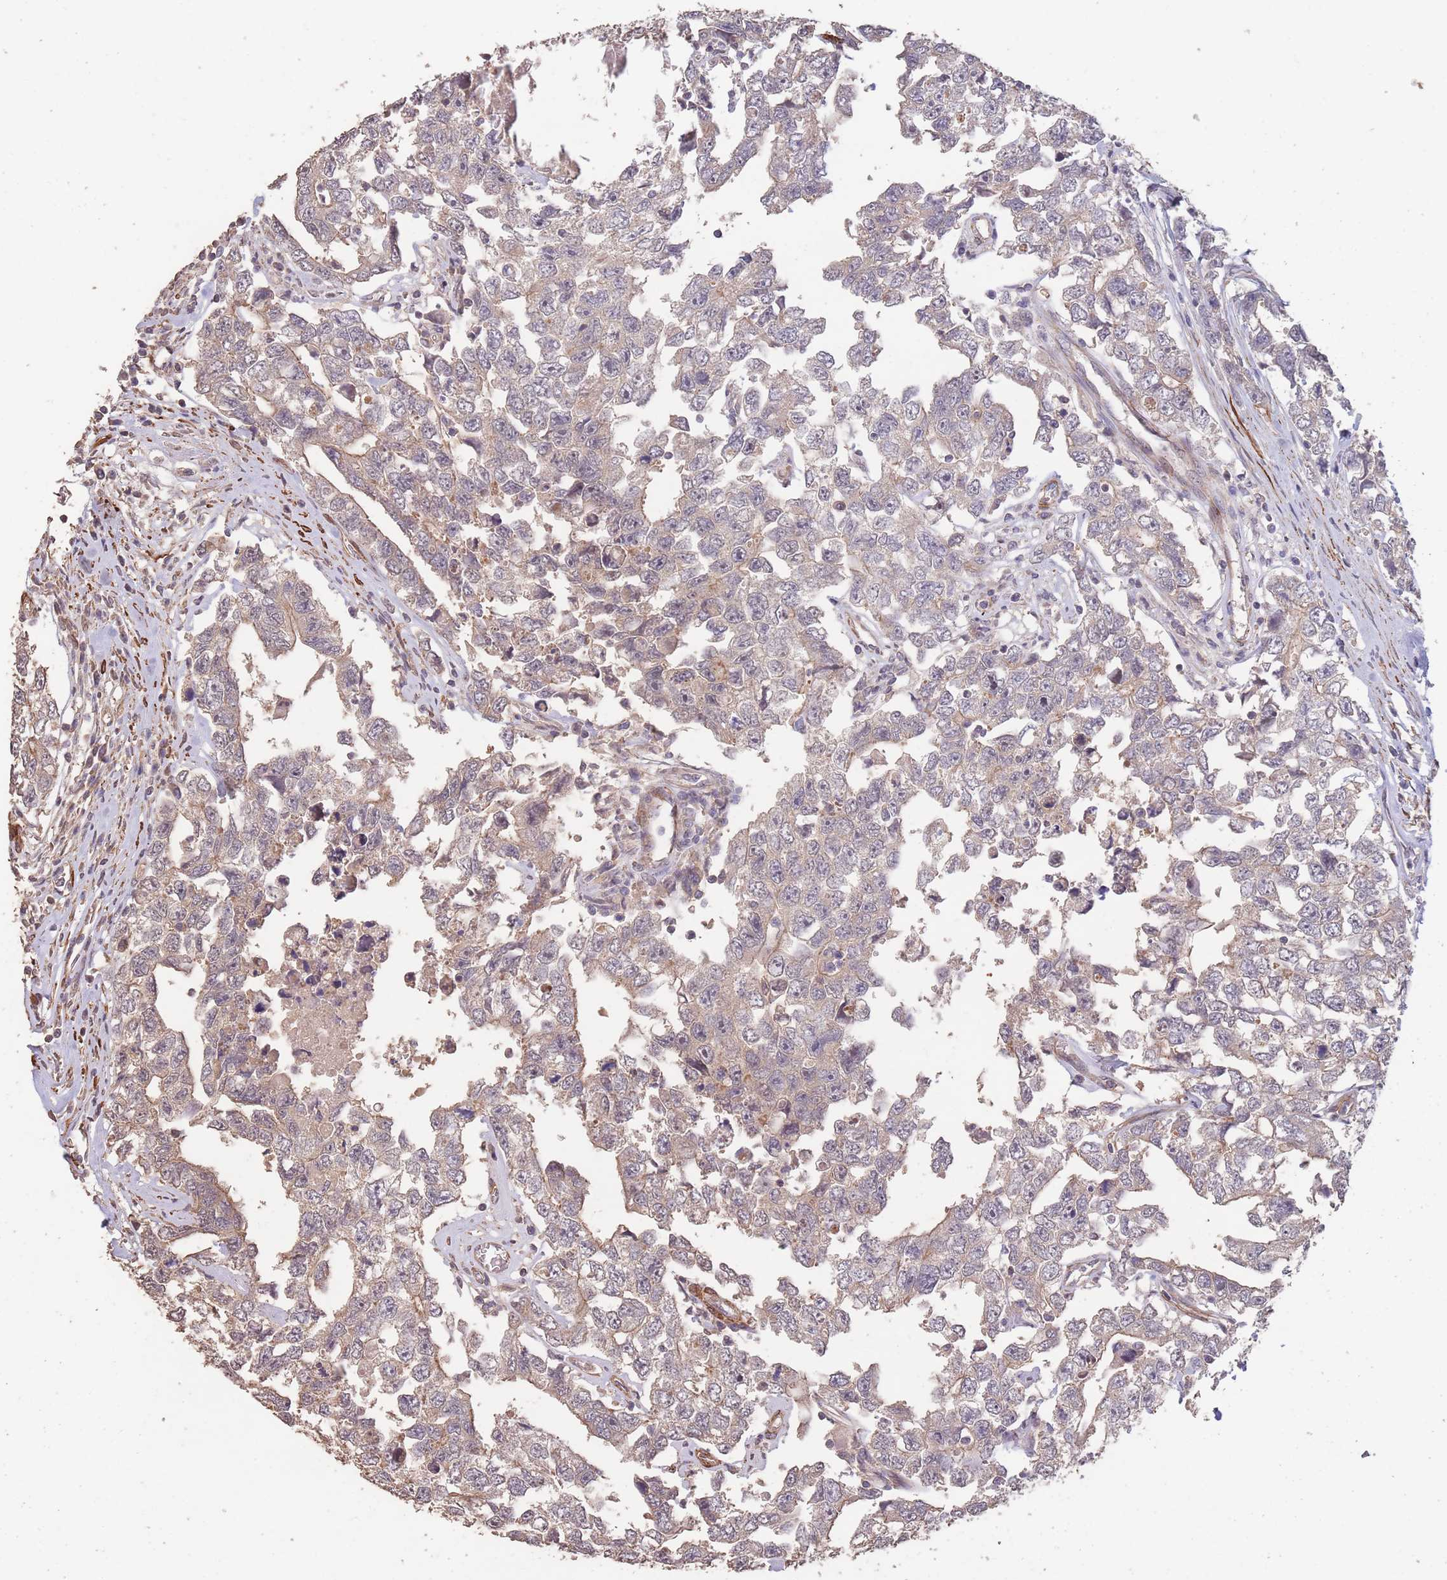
{"staining": {"intensity": "weak", "quantity": "25%-75%", "location": "cytoplasmic/membranous"}, "tissue": "testis cancer", "cell_type": "Tumor cells", "image_type": "cancer", "snomed": [{"axis": "morphology", "description": "Carcinoma, Embryonal, NOS"}, {"axis": "topography", "description": "Testis"}], "caption": "The micrograph reveals immunohistochemical staining of testis cancer. There is weak cytoplasmic/membranous staining is identified in about 25%-75% of tumor cells.", "gene": "NLRC4", "patient": {"sex": "male", "age": 22}}